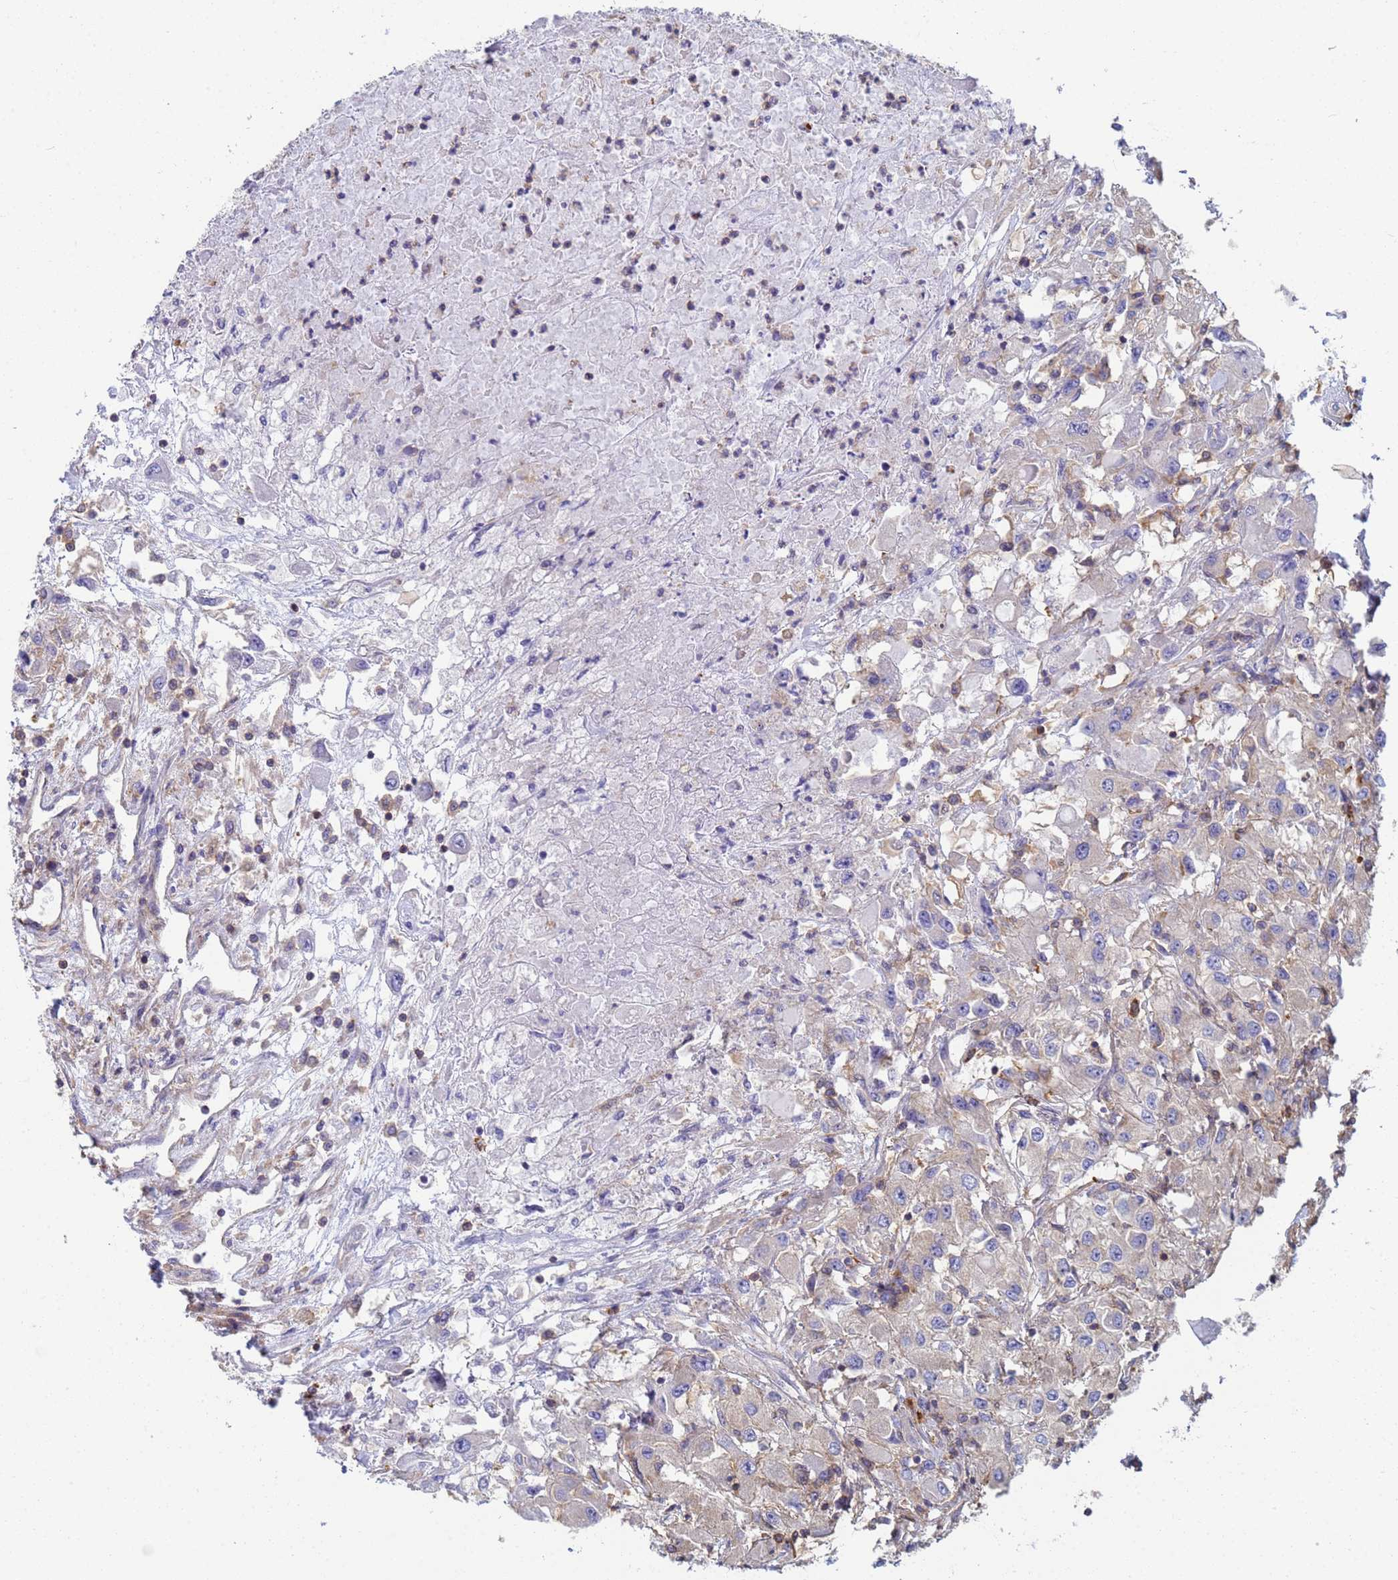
{"staining": {"intensity": "negative", "quantity": "none", "location": "none"}, "tissue": "renal cancer", "cell_type": "Tumor cells", "image_type": "cancer", "snomed": [{"axis": "morphology", "description": "Adenocarcinoma, NOS"}, {"axis": "topography", "description": "Kidney"}], "caption": "IHC of human renal cancer displays no positivity in tumor cells.", "gene": "ZNG1B", "patient": {"sex": "female", "age": 67}}